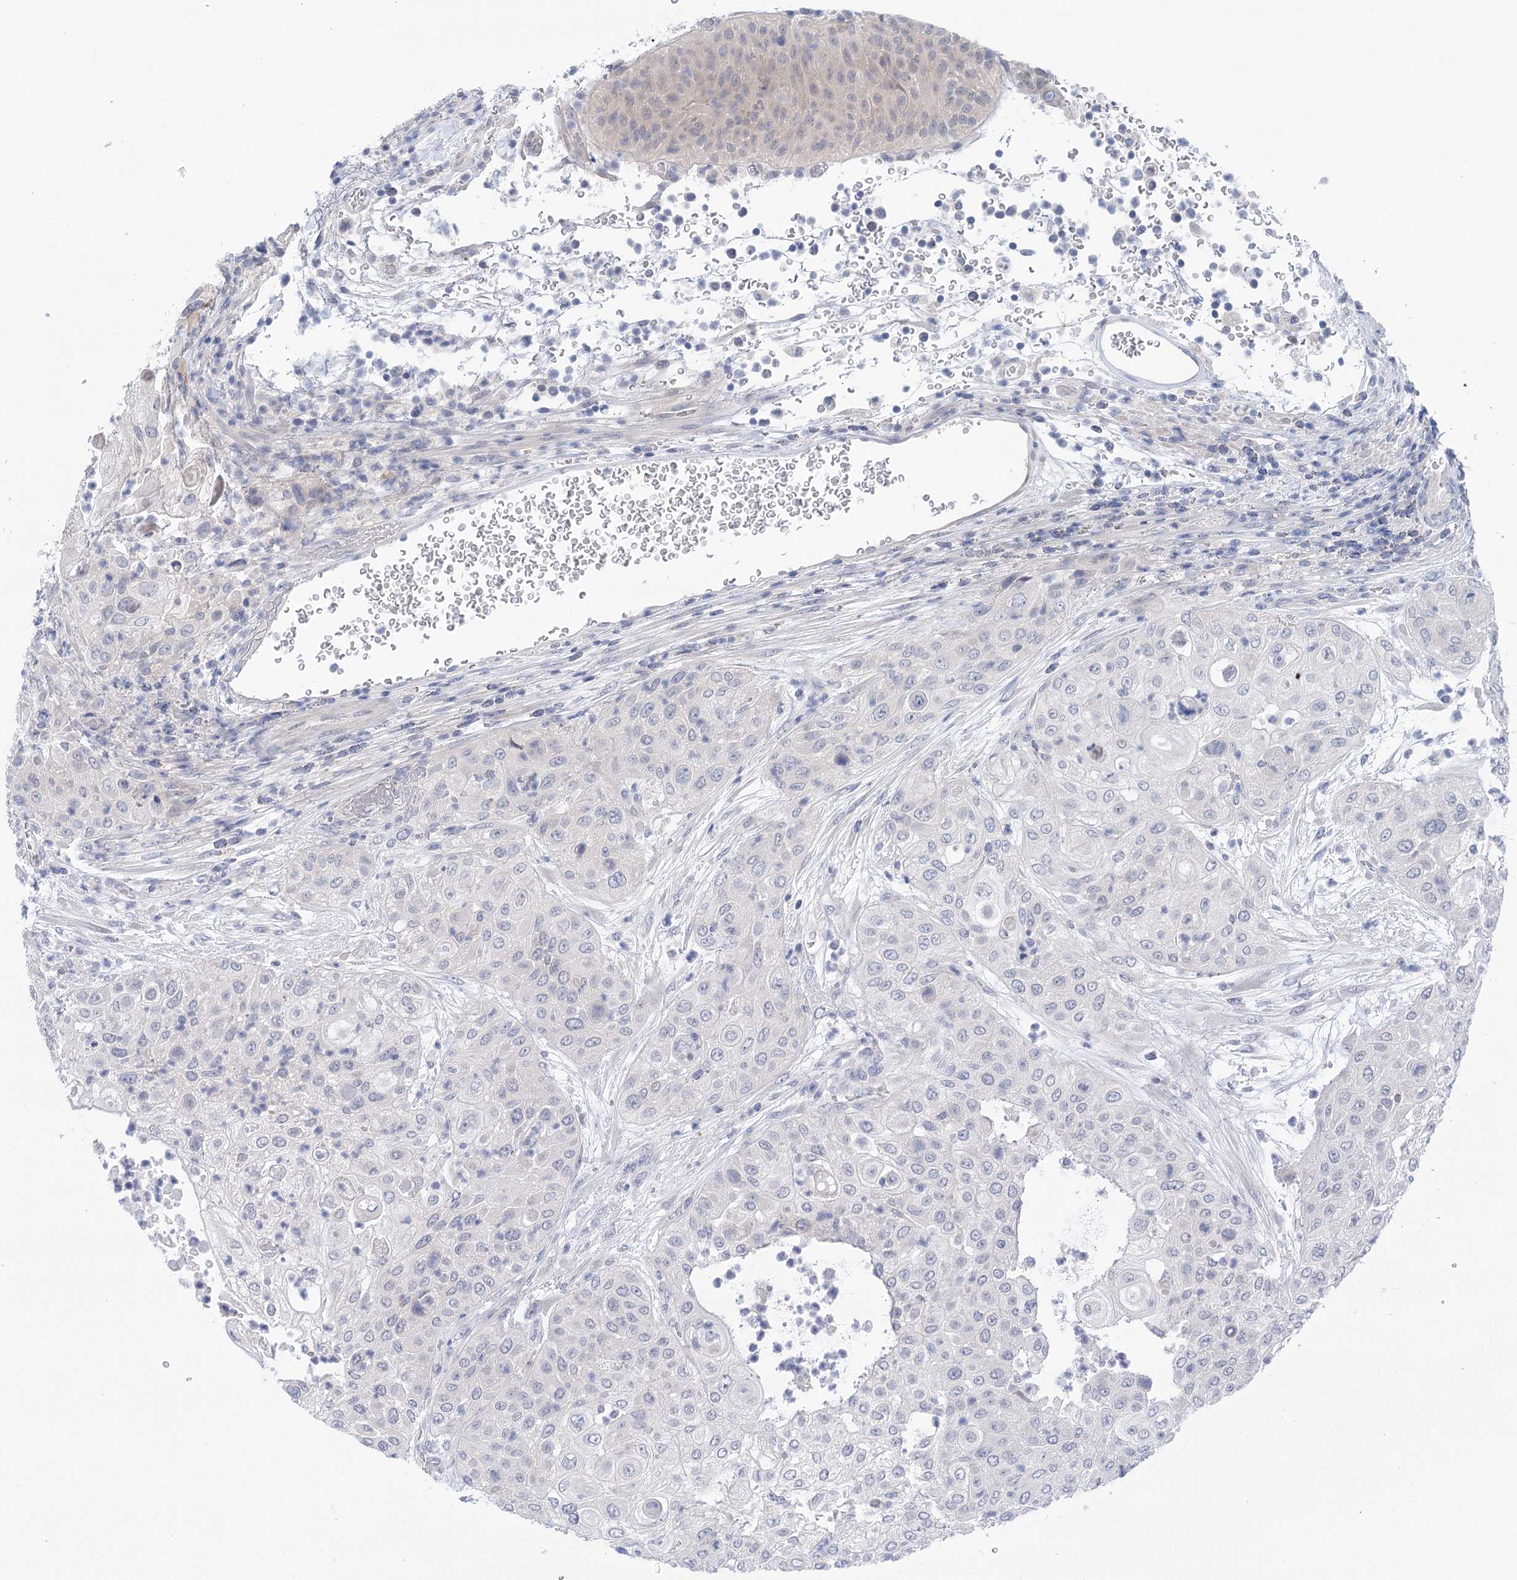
{"staining": {"intensity": "negative", "quantity": "none", "location": "none"}, "tissue": "urothelial cancer", "cell_type": "Tumor cells", "image_type": "cancer", "snomed": [{"axis": "morphology", "description": "Urothelial carcinoma, High grade"}, {"axis": "topography", "description": "Urinary bladder"}], "caption": "High power microscopy micrograph of an immunohistochemistry (IHC) histopathology image of high-grade urothelial carcinoma, revealing no significant expression in tumor cells. (DAB (3,3'-diaminobenzidine) immunohistochemistry (IHC) visualized using brightfield microscopy, high magnification).", "gene": "LALBA", "patient": {"sex": "female", "age": 79}}